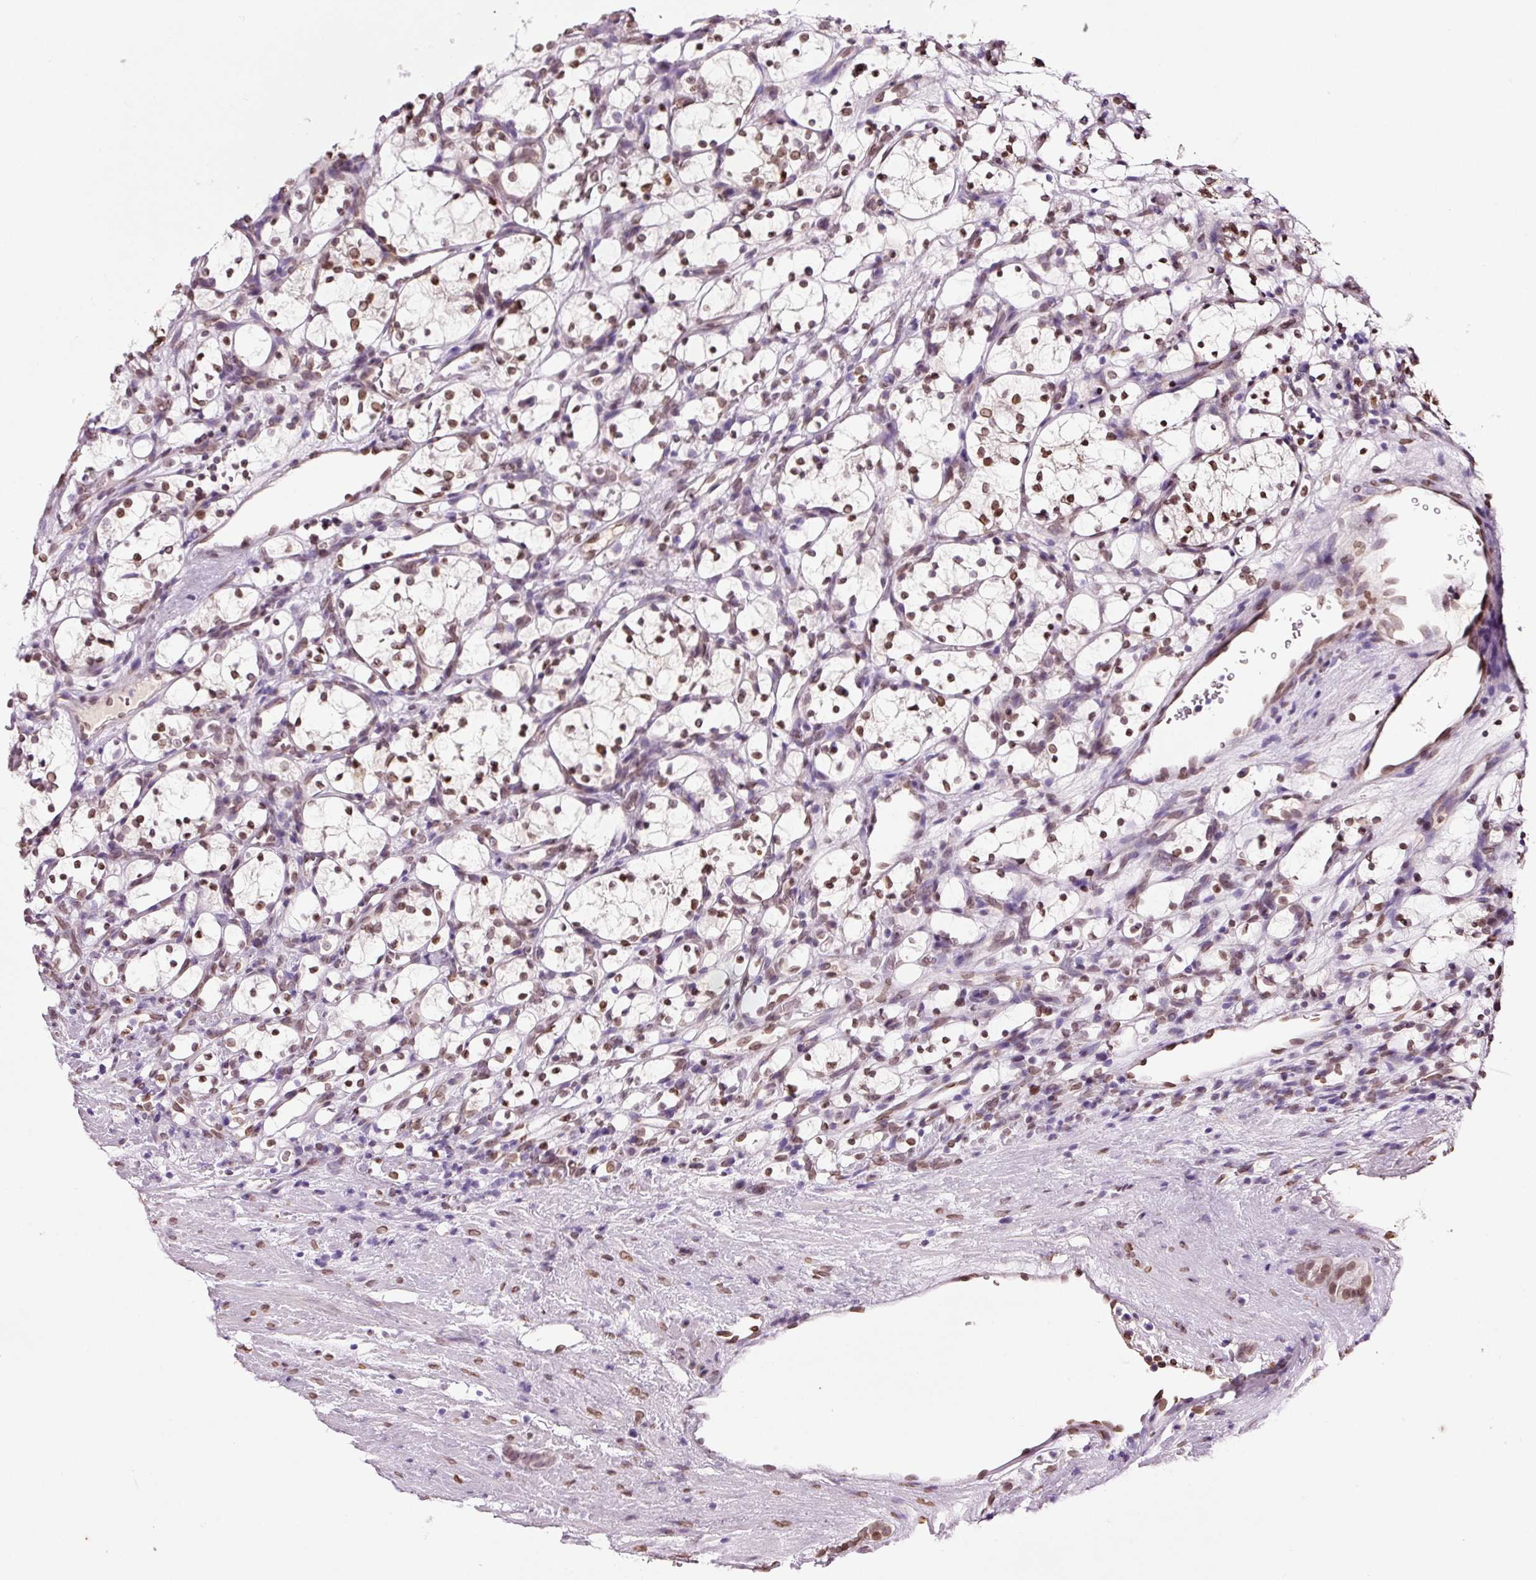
{"staining": {"intensity": "moderate", "quantity": ">75%", "location": "nuclear"}, "tissue": "renal cancer", "cell_type": "Tumor cells", "image_type": "cancer", "snomed": [{"axis": "morphology", "description": "Adenocarcinoma, NOS"}, {"axis": "topography", "description": "Kidney"}], "caption": "Renal adenocarcinoma was stained to show a protein in brown. There is medium levels of moderate nuclear staining in about >75% of tumor cells.", "gene": "ZNF224", "patient": {"sex": "female", "age": 69}}